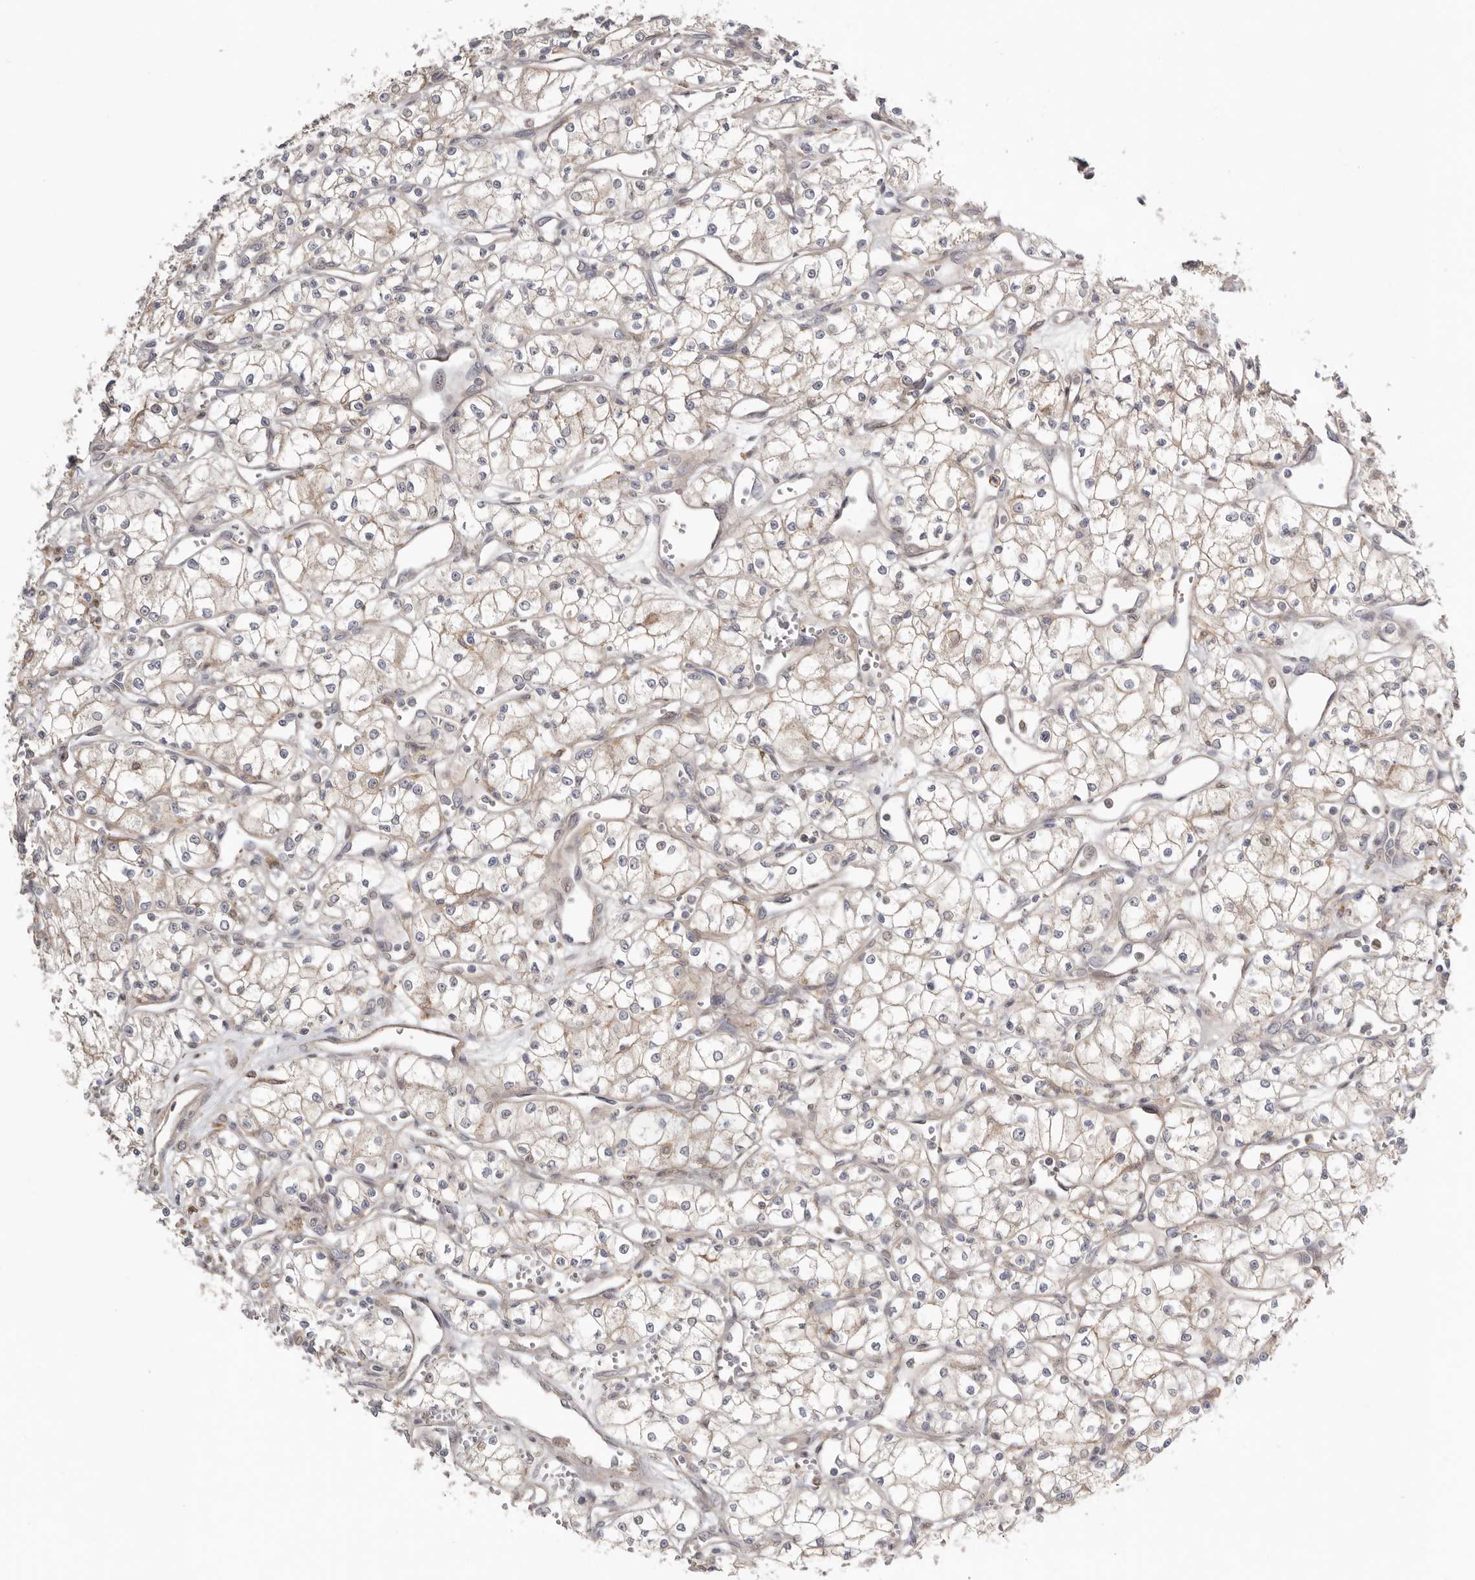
{"staining": {"intensity": "weak", "quantity": "<25%", "location": "cytoplasmic/membranous"}, "tissue": "renal cancer", "cell_type": "Tumor cells", "image_type": "cancer", "snomed": [{"axis": "morphology", "description": "Adenocarcinoma, NOS"}, {"axis": "topography", "description": "Kidney"}], "caption": "Immunohistochemical staining of human renal cancer (adenocarcinoma) reveals no significant positivity in tumor cells.", "gene": "MSRB2", "patient": {"sex": "male", "age": 59}}